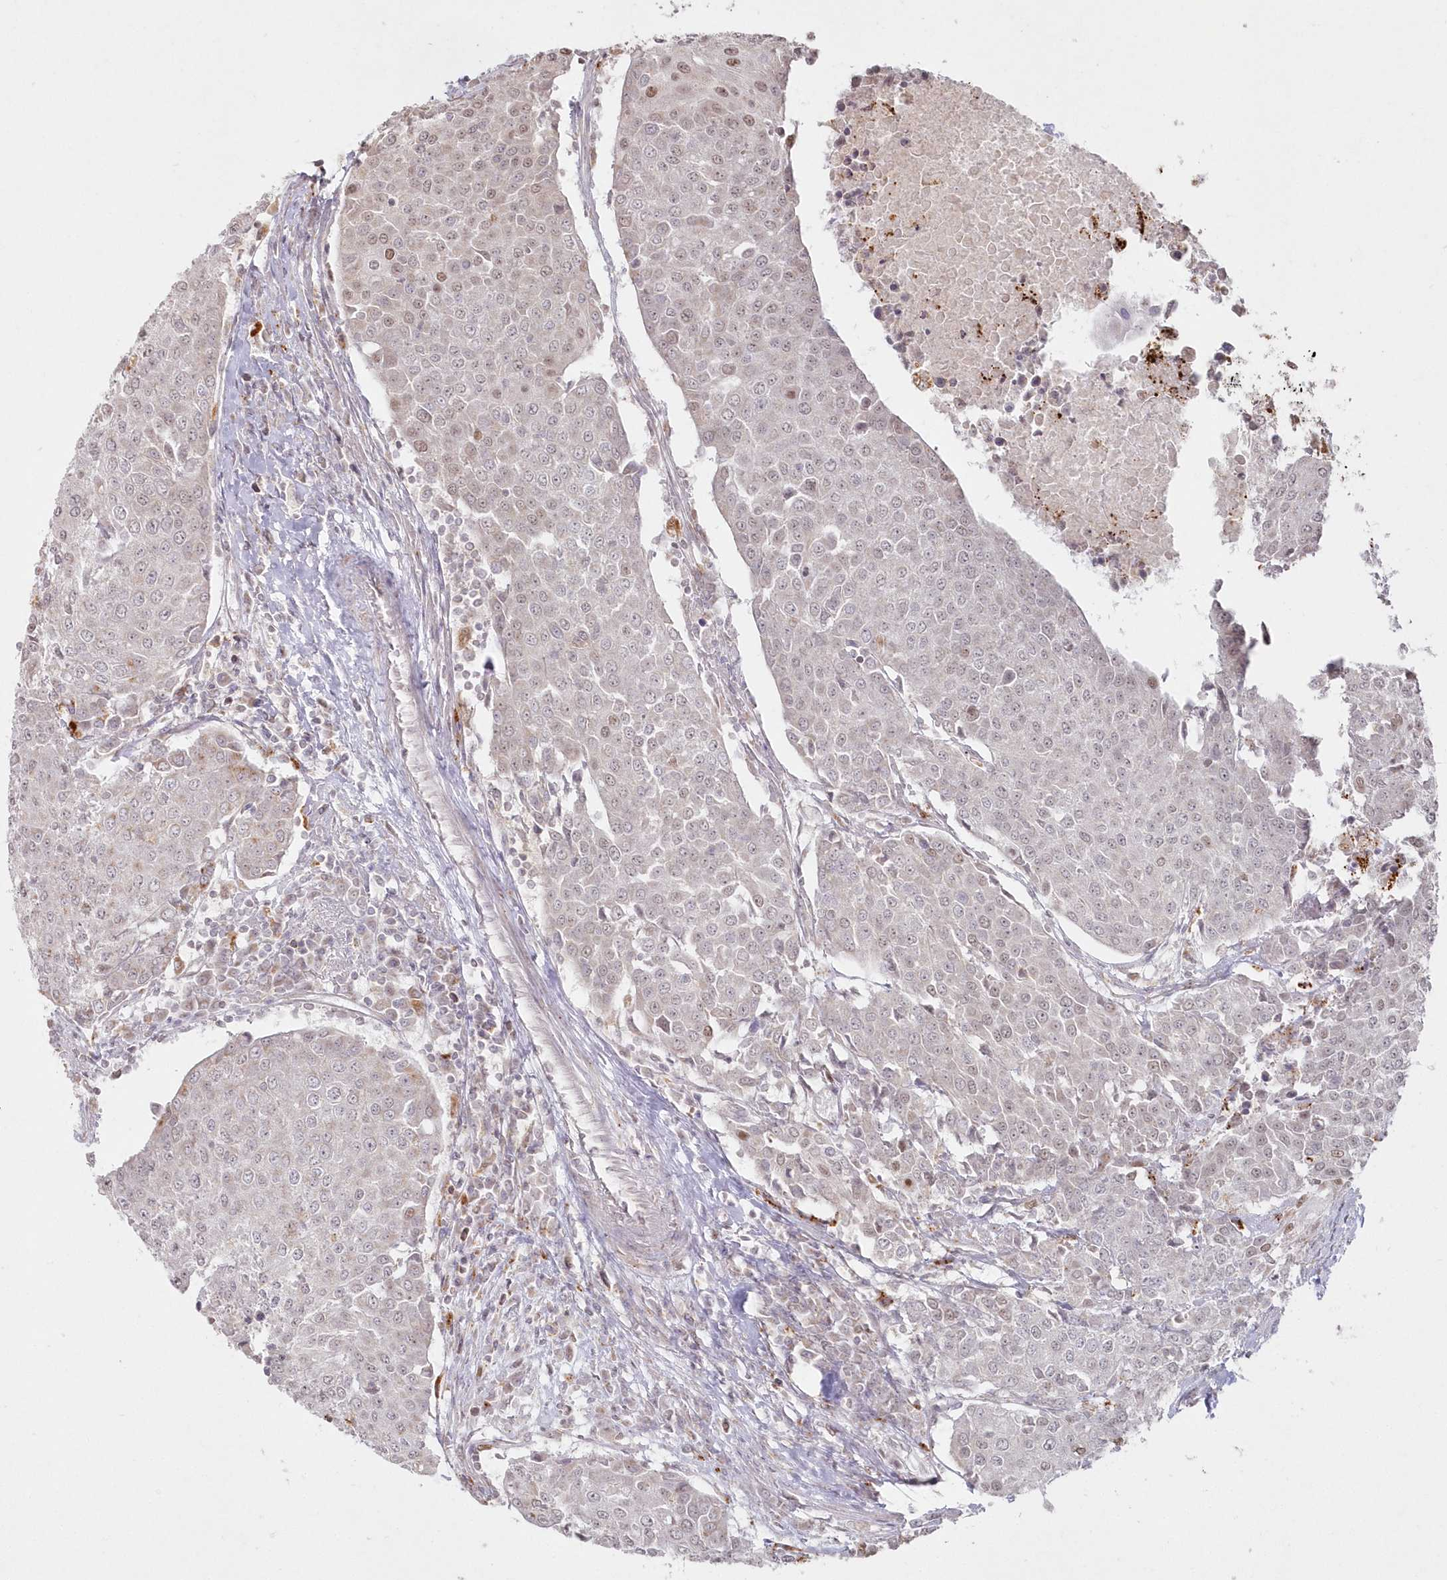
{"staining": {"intensity": "weak", "quantity": "<25%", "location": "nuclear"}, "tissue": "urothelial cancer", "cell_type": "Tumor cells", "image_type": "cancer", "snomed": [{"axis": "morphology", "description": "Urothelial carcinoma, High grade"}, {"axis": "topography", "description": "Urinary bladder"}], "caption": "Immunohistochemistry (IHC) histopathology image of human urothelial cancer stained for a protein (brown), which shows no expression in tumor cells.", "gene": "ARSB", "patient": {"sex": "female", "age": 85}}